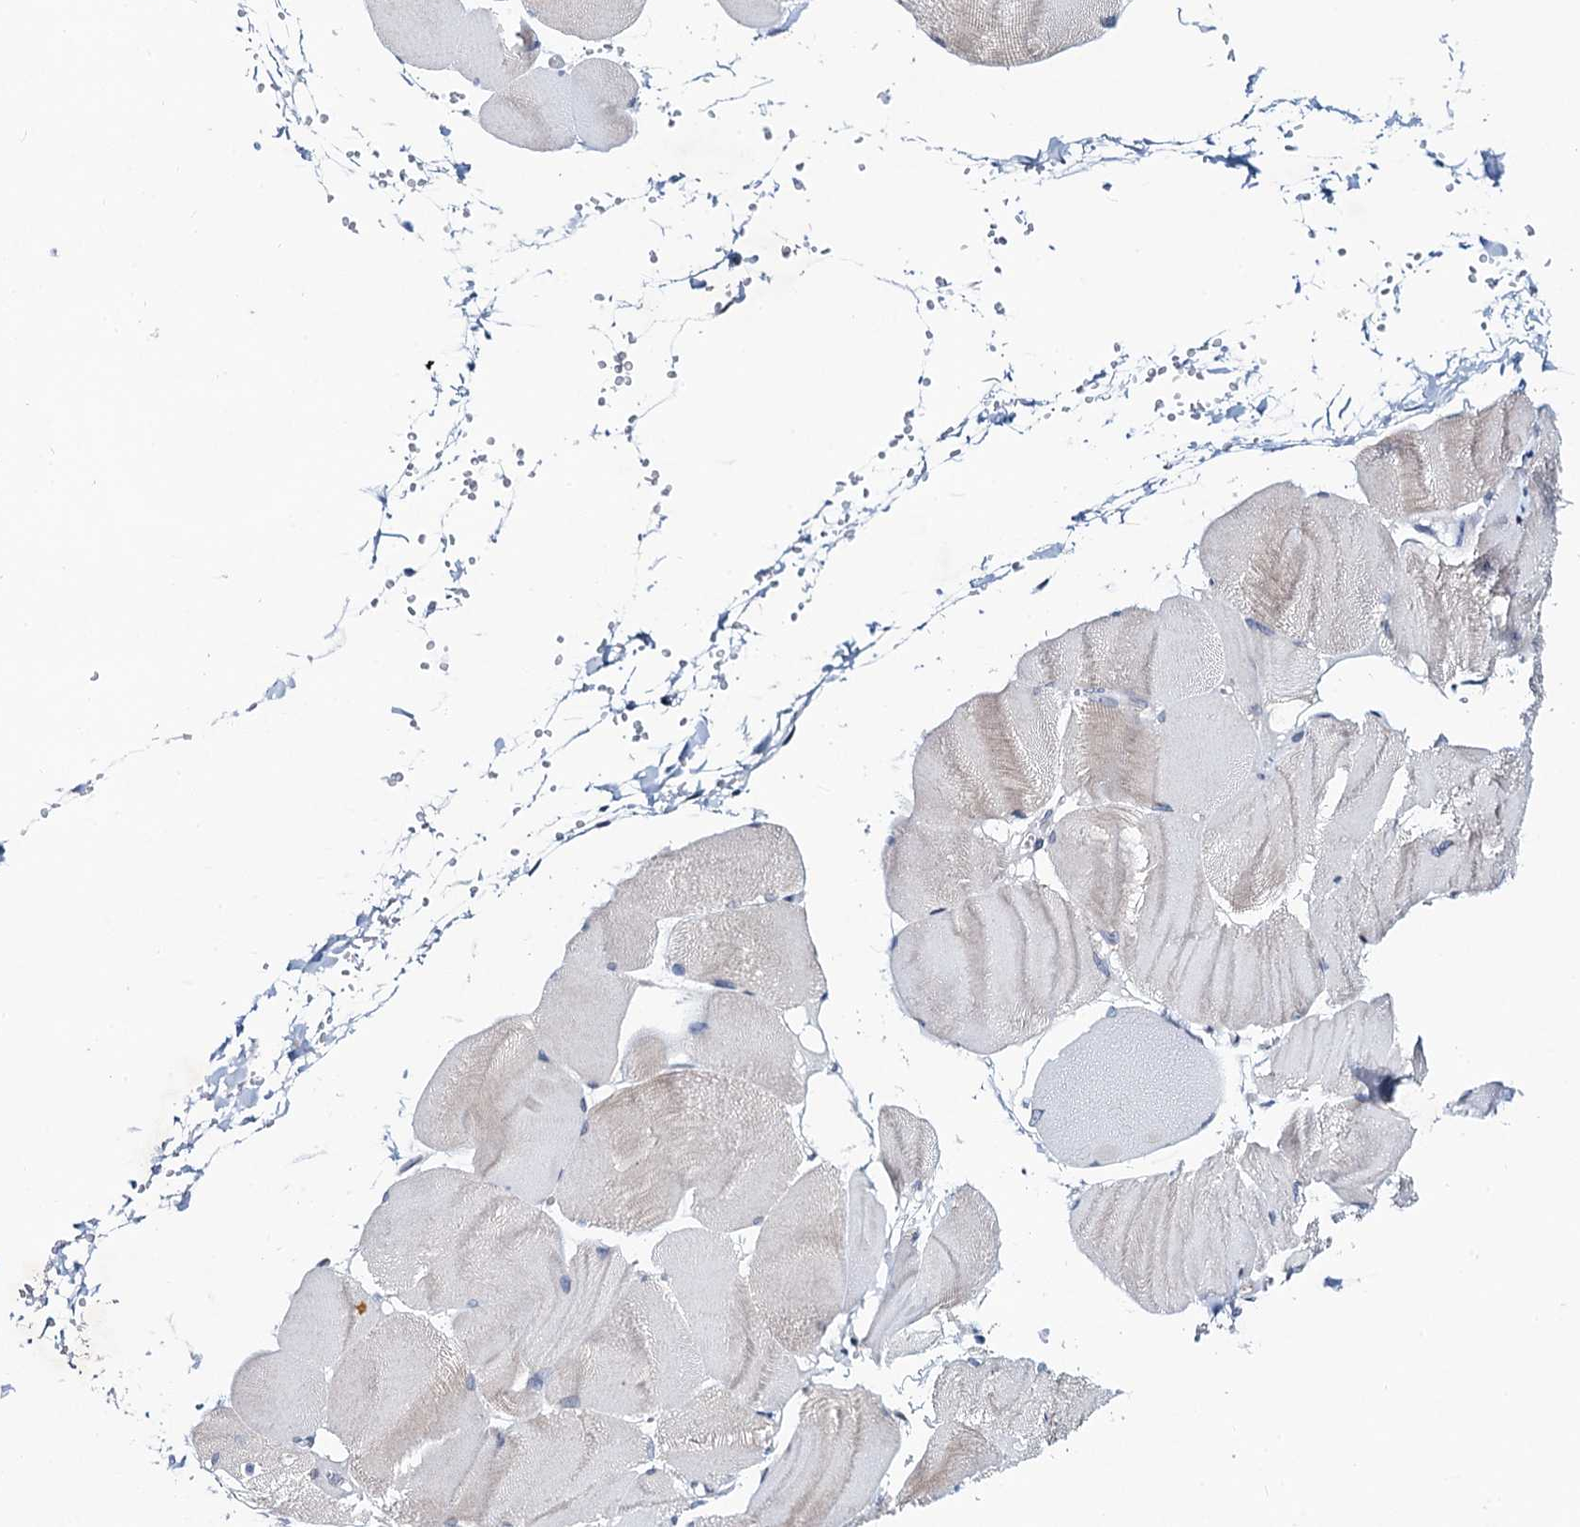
{"staining": {"intensity": "weak", "quantity": "<25%", "location": "cytoplasmic/membranous"}, "tissue": "skeletal muscle", "cell_type": "Myocytes", "image_type": "normal", "snomed": [{"axis": "morphology", "description": "Normal tissue, NOS"}, {"axis": "morphology", "description": "Basal cell carcinoma"}, {"axis": "topography", "description": "Skeletal muscle"}], "caption": "A micrograph of skeletal muscle stained for a protein demonstrates no brown staining in myocytes. The staining was performed using DAB (3,3'-diaminobenzidine) to visualize the protein expression in brown, while the nuclei were stained in blue with hematoxylin (Magnification: 20x).", "gene": "TOX3", "patient": {"sex": "female", "age": 64}}